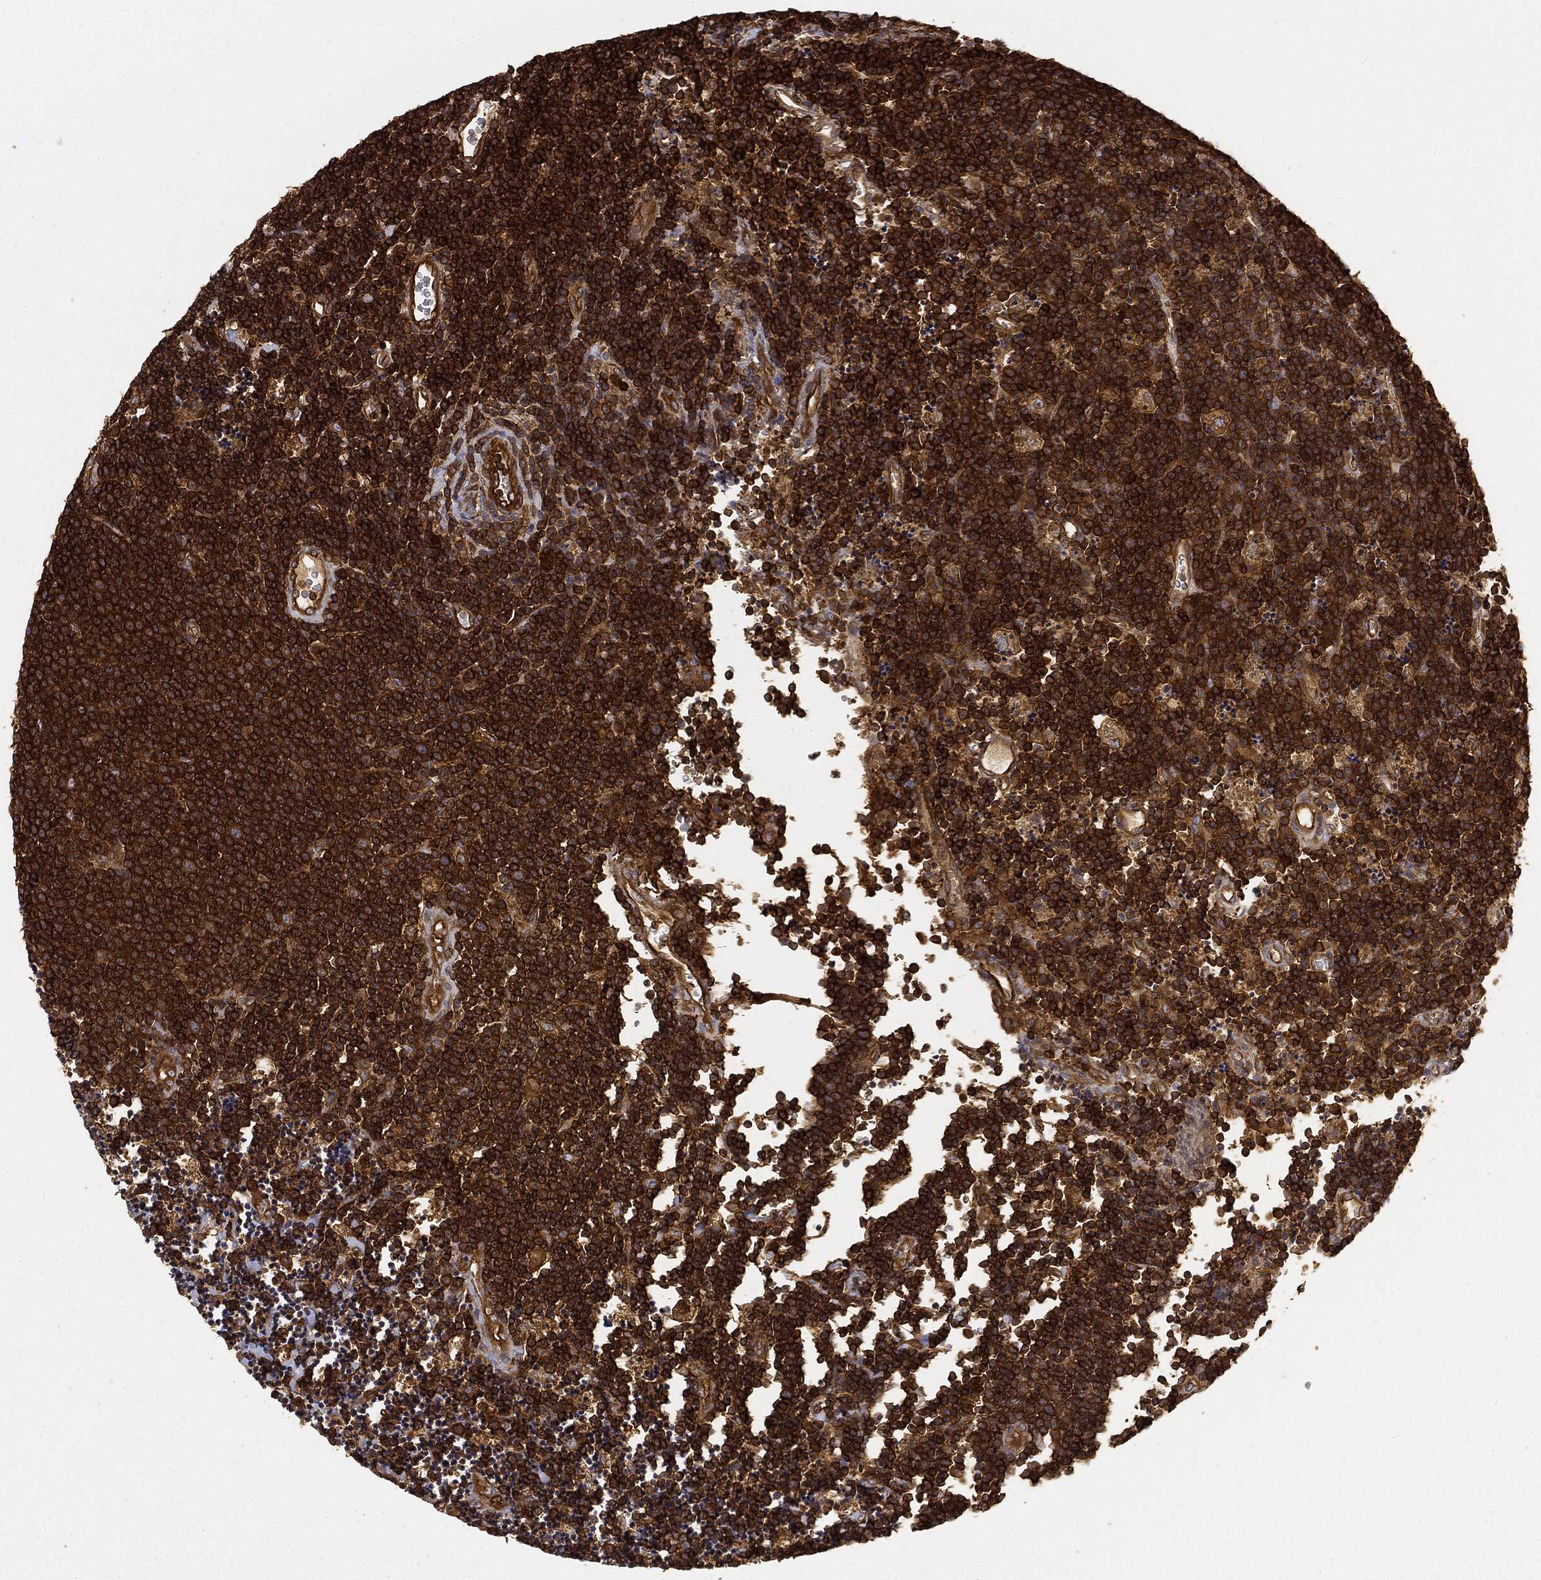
{"staining": {"intensity": "strong", "quantity": ">75%", "location": "cytoplasmic/membranous"}, "tissue": "lymphoma", "cell_type": "Tumor cells", "image_type": "cancer", "snomed": [{"axis": "morphology", "description": "Malignant lymphoma, non-Hodgkin's type, Low grade"}, {"axis": "topography", "description": "Brain"}], "caption": "Low-grade malignant lymphoma, non-Hodgkin's type stained with immunohistochemistry (IHC) demonstrates strong cytoplasmic/membranous positivity in approximately >75% of tumor cells.", "gene": "WDR1", "patient": {"sex": "female", "age": 66}}